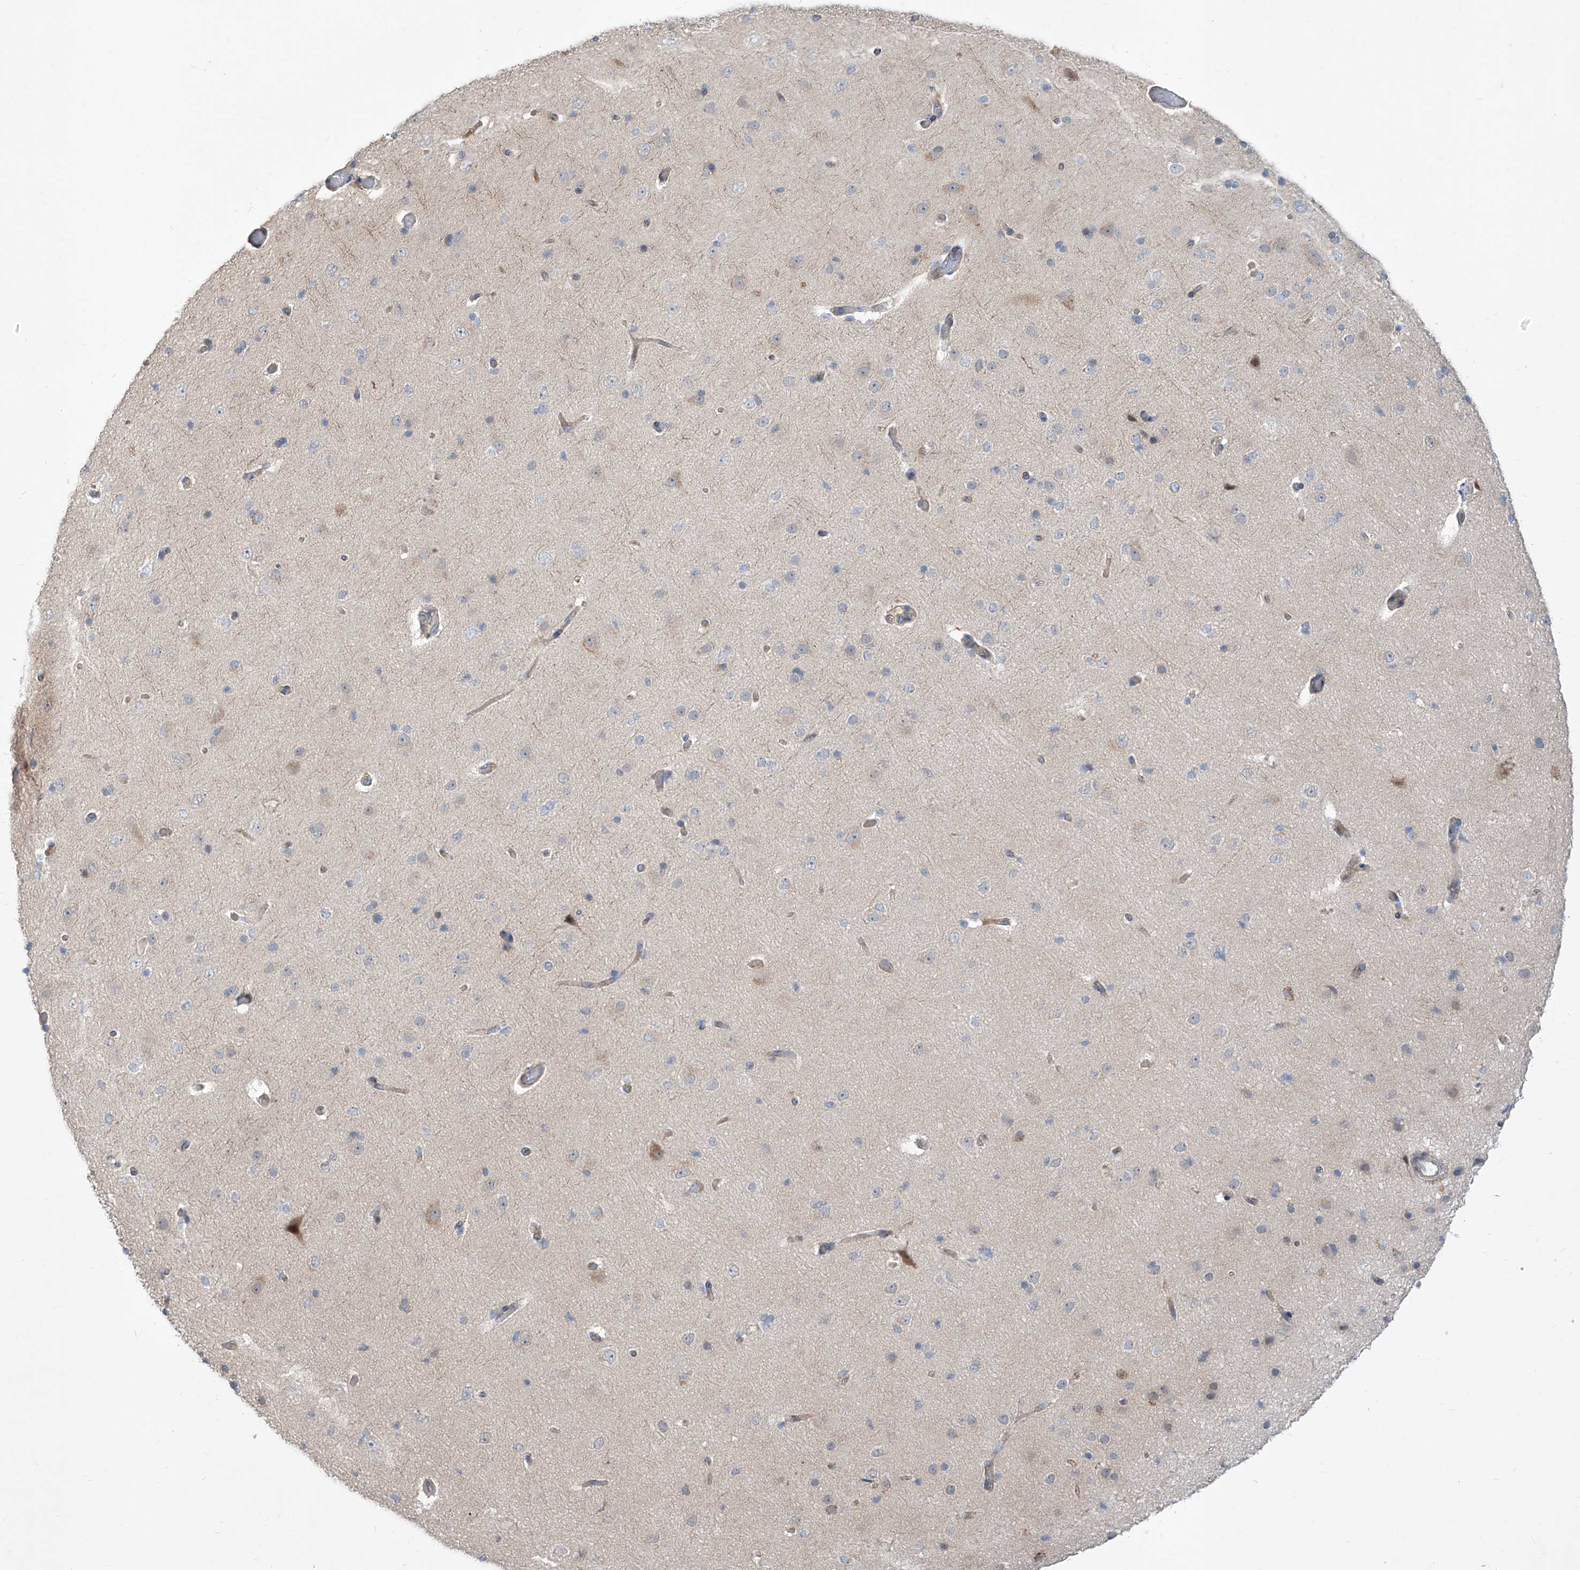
{"staining": {"intensity": "negative", "quantity": "none", "location": "none"}, "tissue": "cerebral cortex", "cell_type": "Endothelial cells", "image_type": "normal", "snomed": [{"axis": "morphology", "description": "Normal tissue, NOS"}, {"axis": "topography", "description": "Cerebral cortex"}], "caption": "High power microscopy histopathology image of an immunohistochemistry image of benign cerebral cortex, revealing no significant positivity in endothelial cells.", "gene": "LRRC1", "patient": {"sex": "male", "age": 34}}